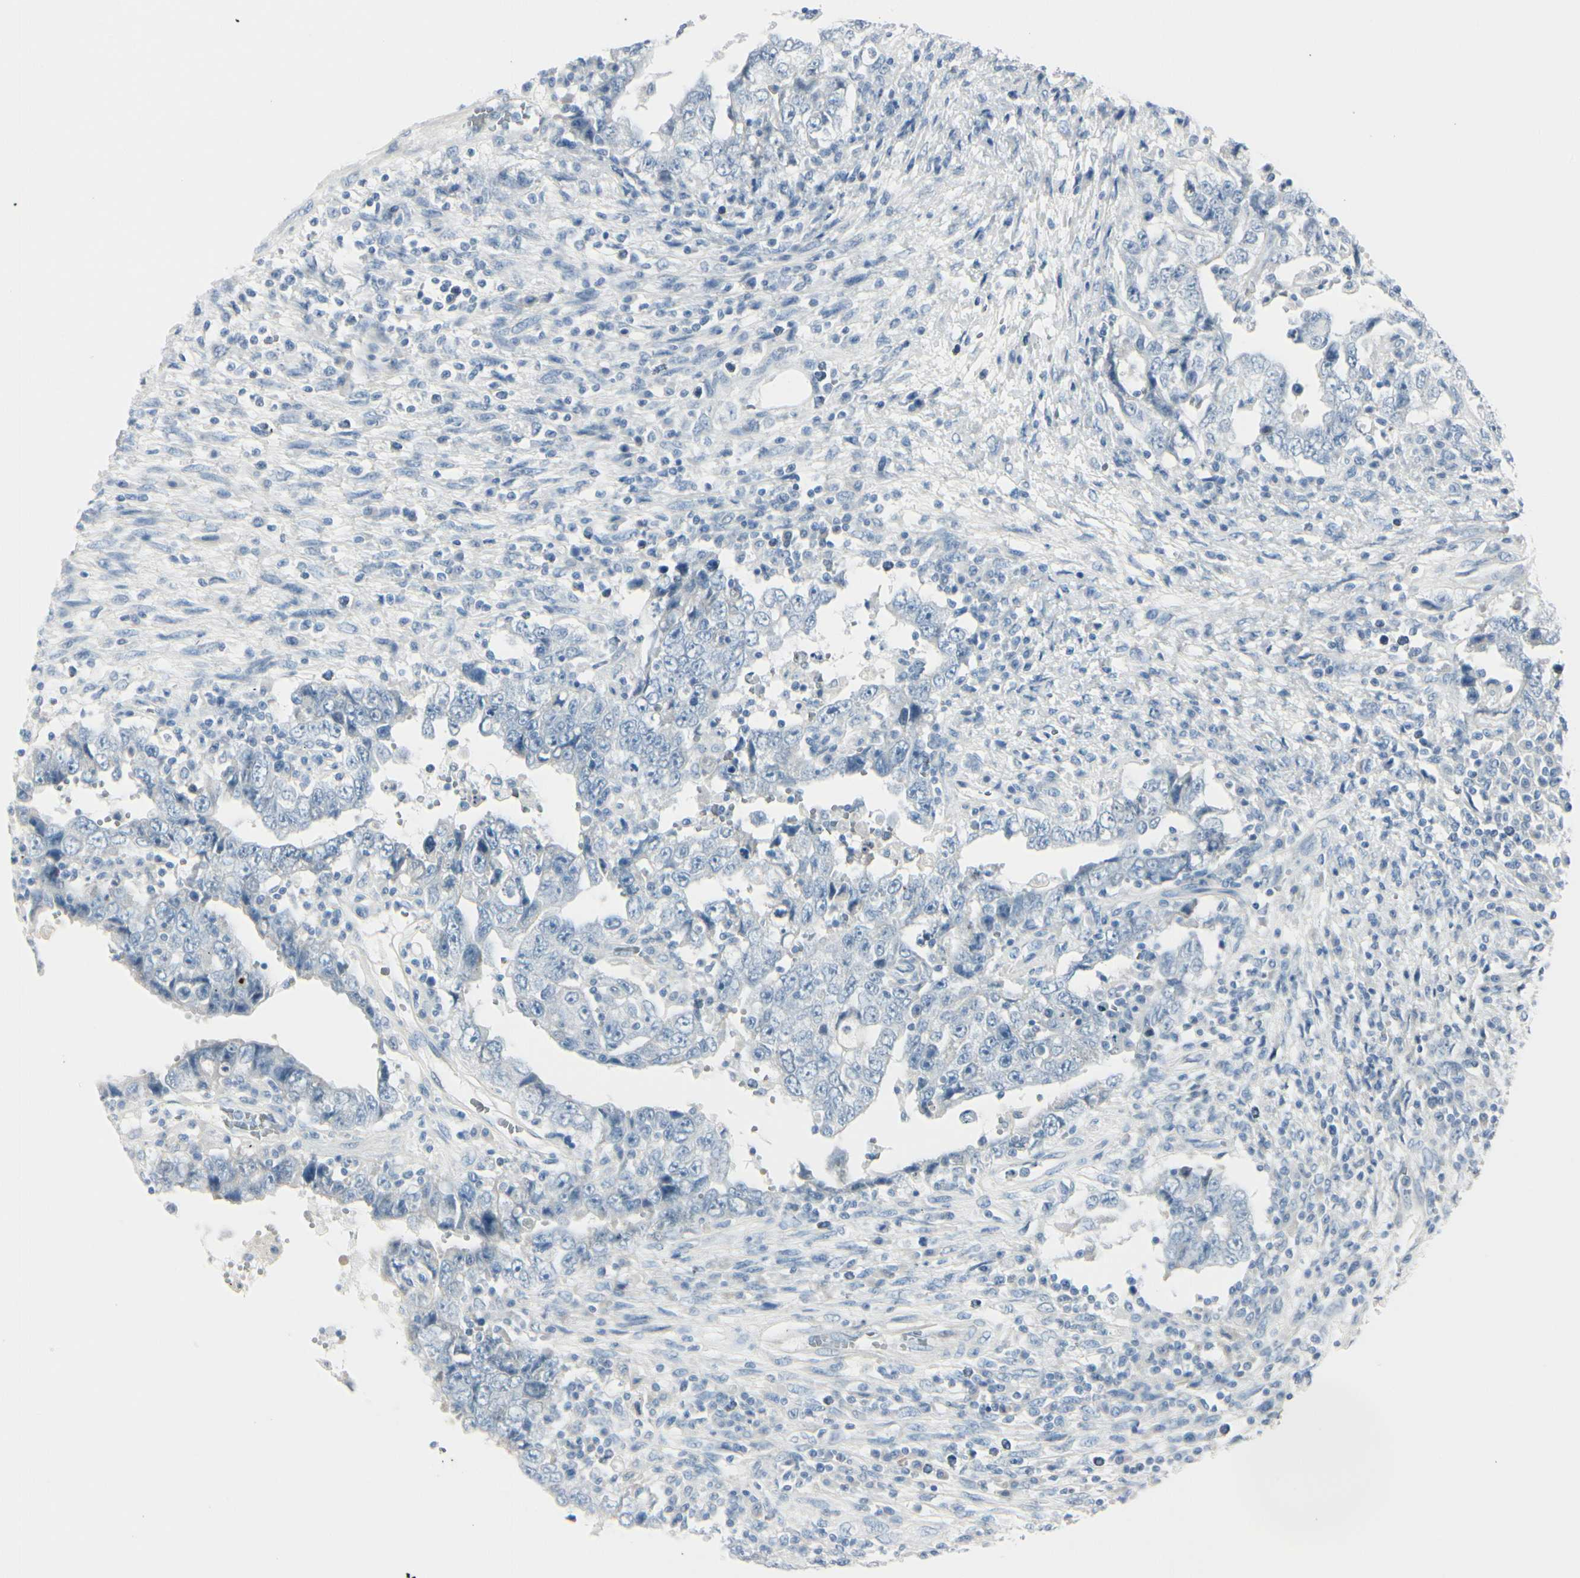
{"staining": {"intensity": "negative", "quantity": "none", "location": "none"}, "tissue": "testis cancer", "cell_type": "Tumor cells", "image_type": "cancer", "snomed": [{"axis": "morphology", "description": "Carcinoma, Embryonal, NOS"}, {"axis": "topography", "description": "Testis"}], "caption": "Immunohistochemistry photomicrograph of testis cancer stained for a protein (brown), which demonstrates no expression in tumor cells.", "gene": "CDHR5", "patient": {"sex": "male", "age": 26}}